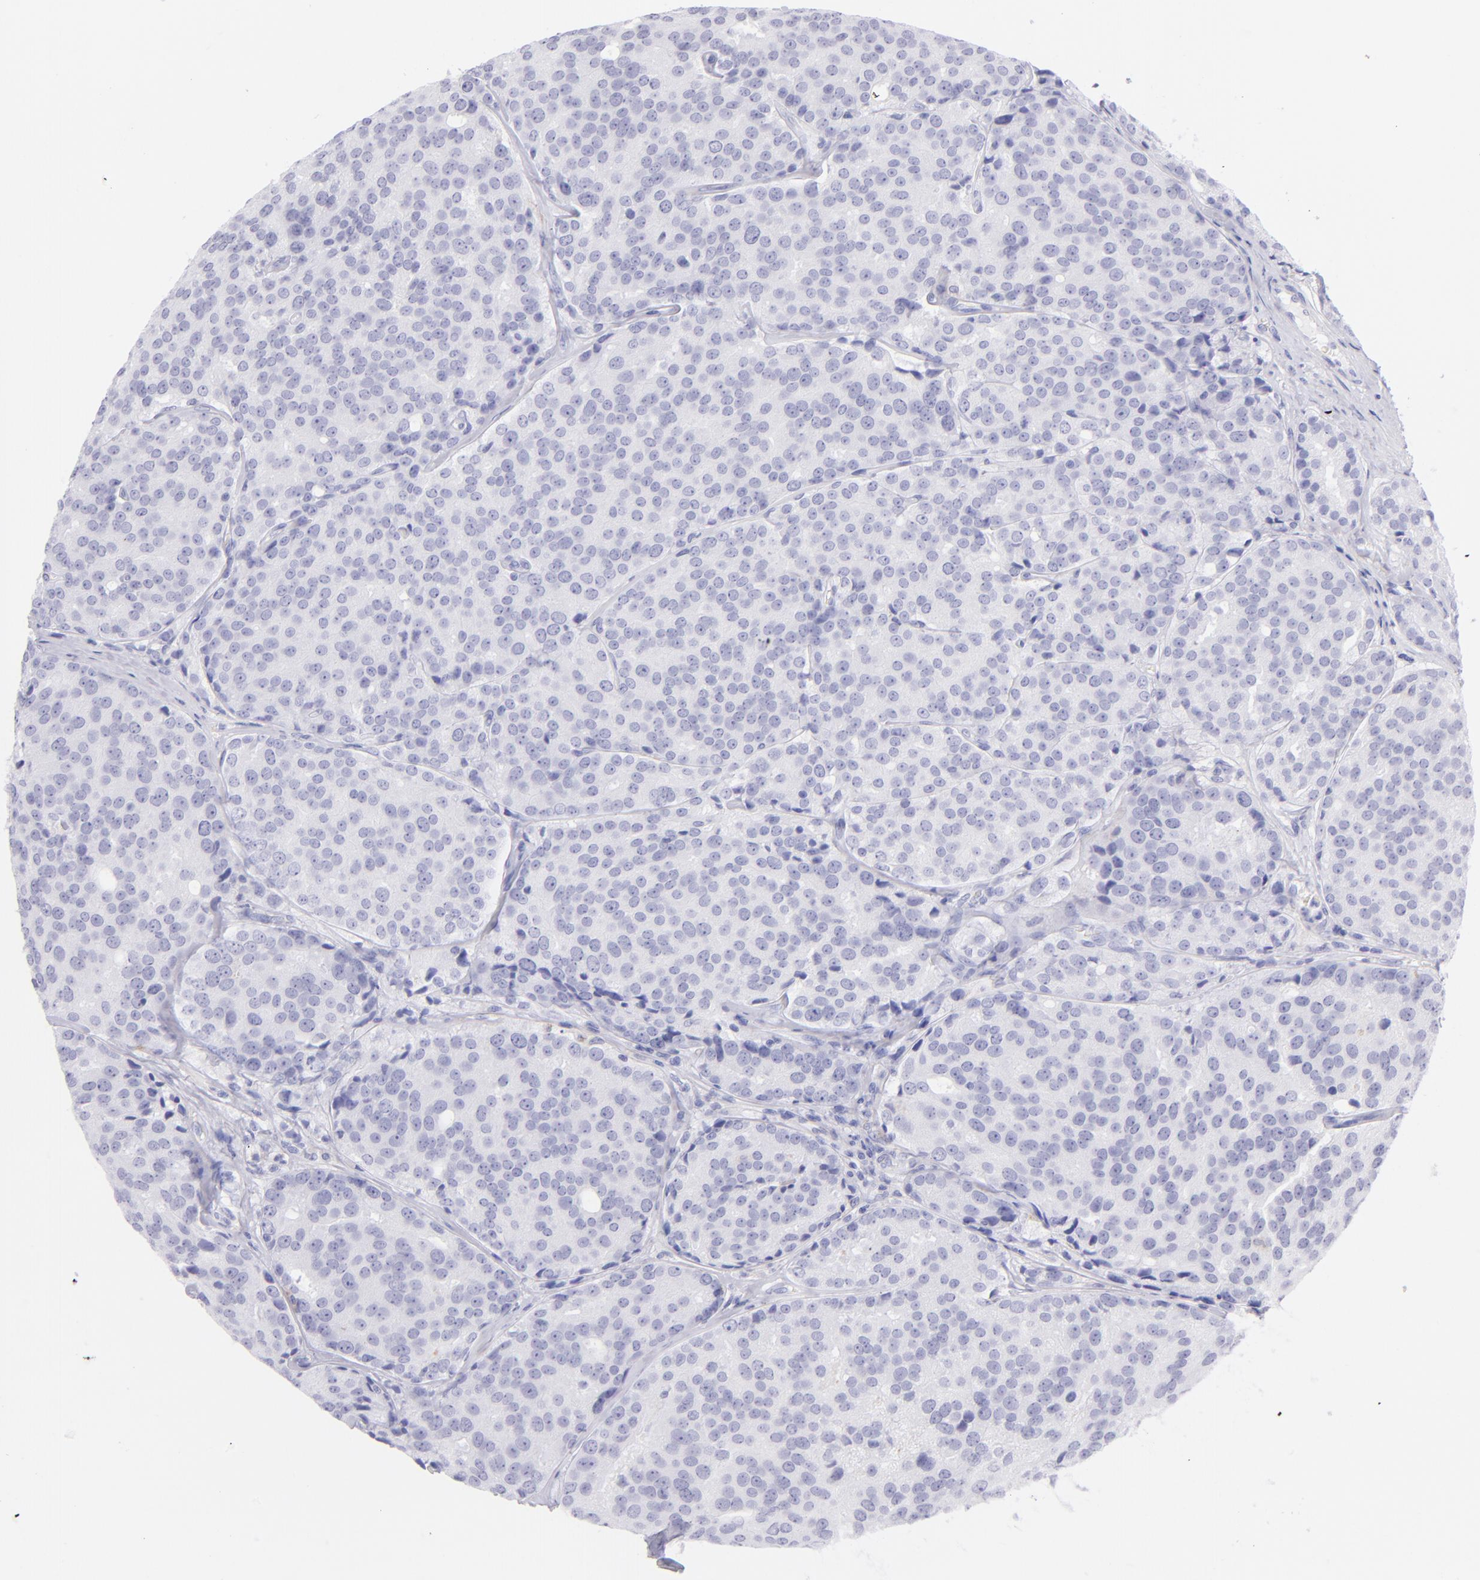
{"staining": {"intensity": "negative", "quantity": "none", "location": "none"}, "tissue": "prostate cancer", "cell_type": "Tumor cells", "image_type": "cancer", "snomed": [{"axis": "morphology", "description": "Adenocarcinoma, High grade"}, {"axis": "topography", "description": "Prostate"}], "caption": "DAB immunohistochemical staining of high-grade adenocarcinoma (prostate) shows no significant expression in tumor cells.", "gene": "CD72", "patient": {"sex": "male", "age": 64}}